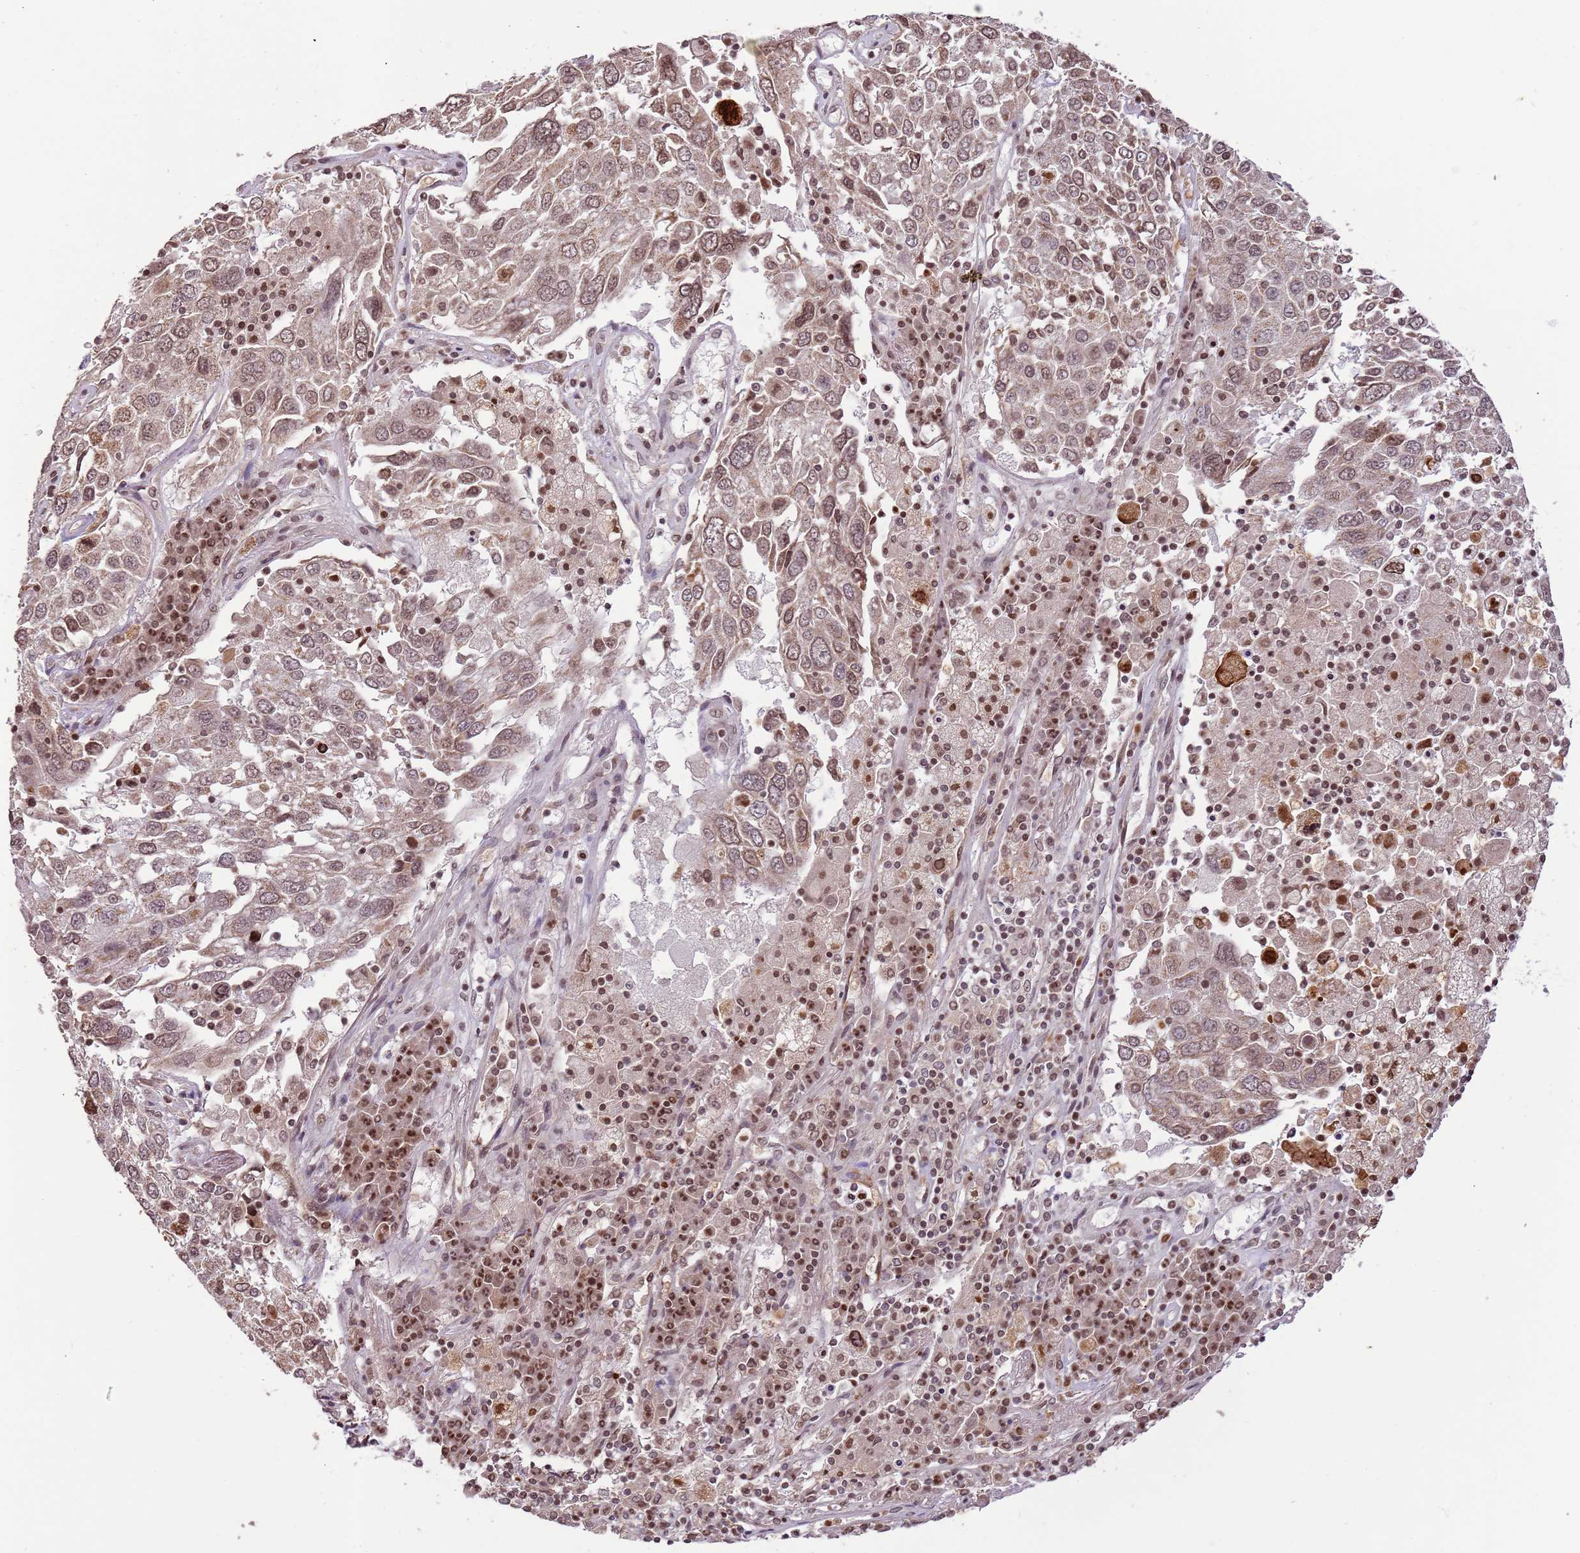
{"staining": {"intensity": "moderate", "quantity": ">75%", "location": "nuclear"}, "tissue": "lung cancer", "cell_type": "Tumor cells", "image_type": "cancer", "snomed": [{"axis": "morphology", "description": "Squamous cell carcinoma, NOS"}, {"axis": "topography", "description": "Lung"}], "caption": "This is a micrograph of immunohistochemistry staining of squamous cell carcinoma (lung), which shows moderate positivity in the nuclear of tumor cells.", "gene": "SAMSN1", "patient": {"sex": "male", "age": 65}}